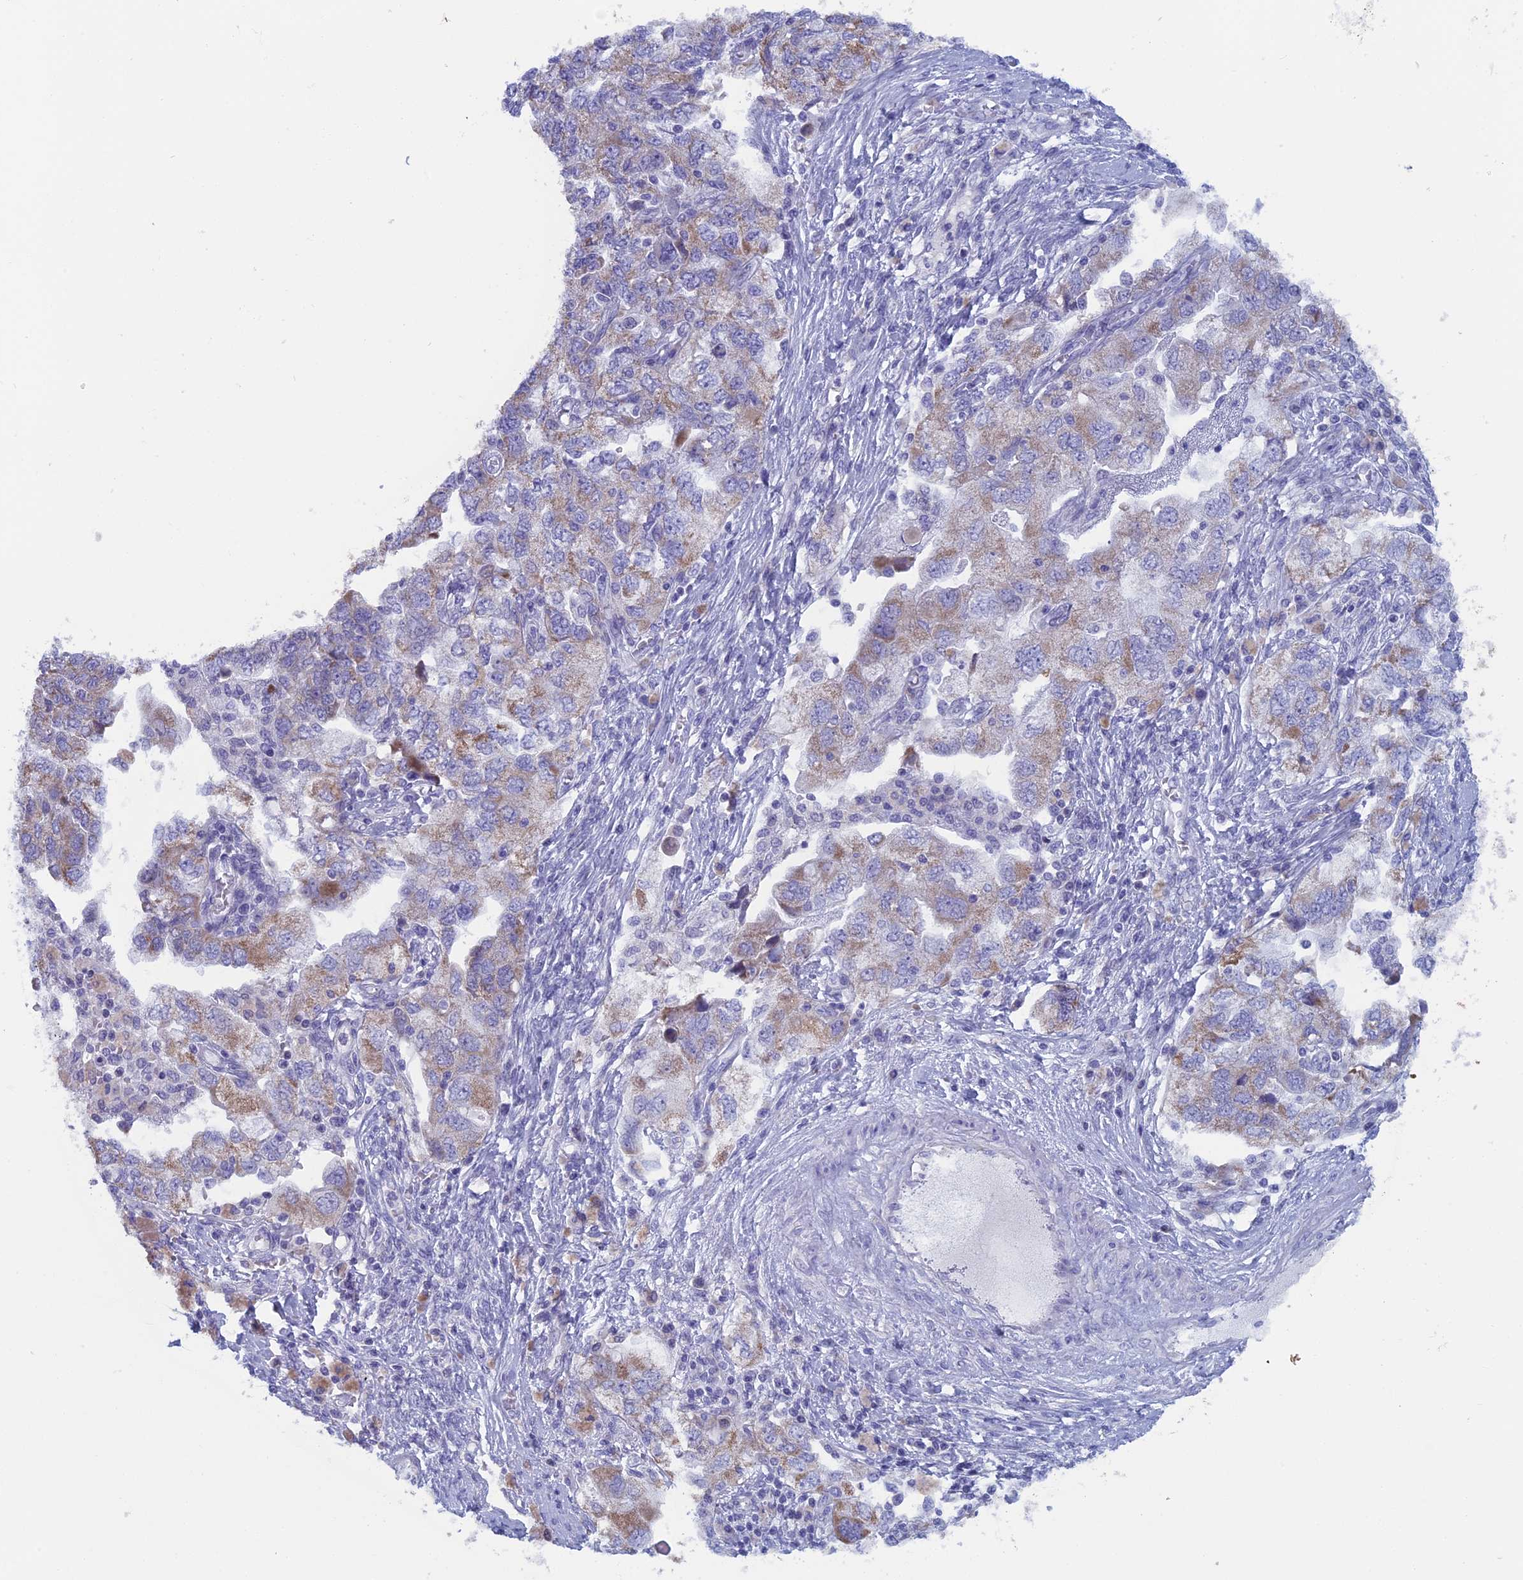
{"staining": {"intensity": "weak", "quantity": "25%-75%", "location": "cytoplasmic/membranous"}, "tissue": "ovarian cancer", "cell_type": "Tumor cells", "image_type": "cancer", "snomed": [{"axis": "morphology", "description": "Carcinoma, NOS"}, {"axis": "morphology", "description": "Cystadenocarcinoma, serous, NOS"}, {"axis": "topography", "description": "Ovary"}], "caption": "Ovarian cancer (serous cystadenocarcinoma) stained with a protein marker demonstrates weak staining in tumor cells.", "gene": "NIBAN3", "patient": {"sex": "female", "age": 69}}